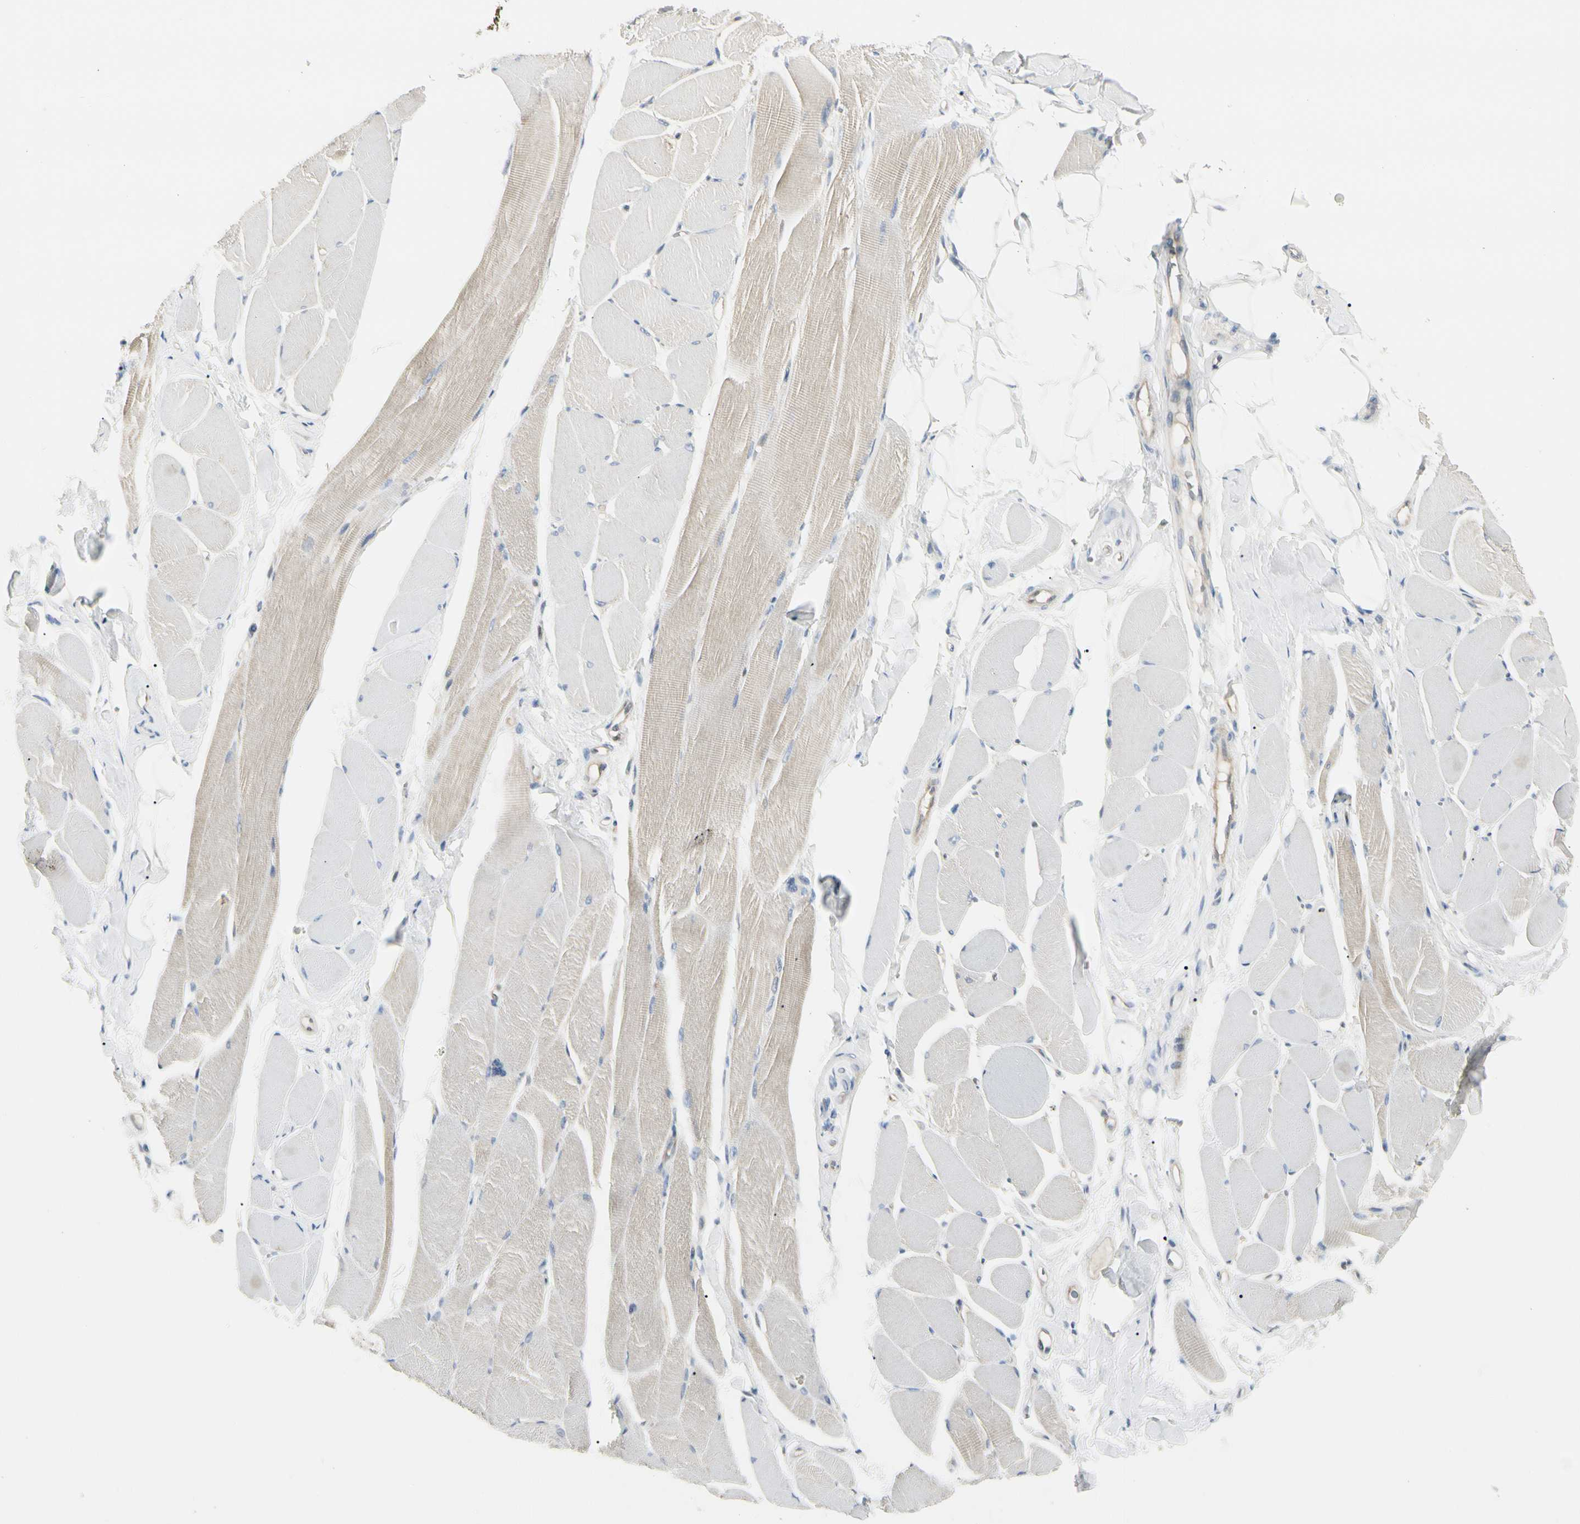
{"staining": {"intensity": "weak", "quantity": "25%-75%", "location": "cytoplasmic/membranous"}, "tissue": "skeletal muscle", "cell_type": "Myocytes", "image_type": "normal", "snomed": [{"axis": "morphology", "description": "Normal tissue, NOS"}, {"axis": "topography", "description": "Skeletal muscle"}, {"axis": "topography", "description": "Peripheral nerve tissue"}], "caption": "IHC (DAB (3,3'-diaminobenzidine)) staining of unremarkable human skeletal muscle shows weak cytoplasmic/membranous protein staining in approximately 25%-75% of myocytes. The staining was performed using DAB (3,3'-diaminobenzidine), with brown indicating positive protein expression. Nuclei are stained blue with hematoxylin.", "gene": "NFKB2", "patient": {"sex": "female", "age": 84}}